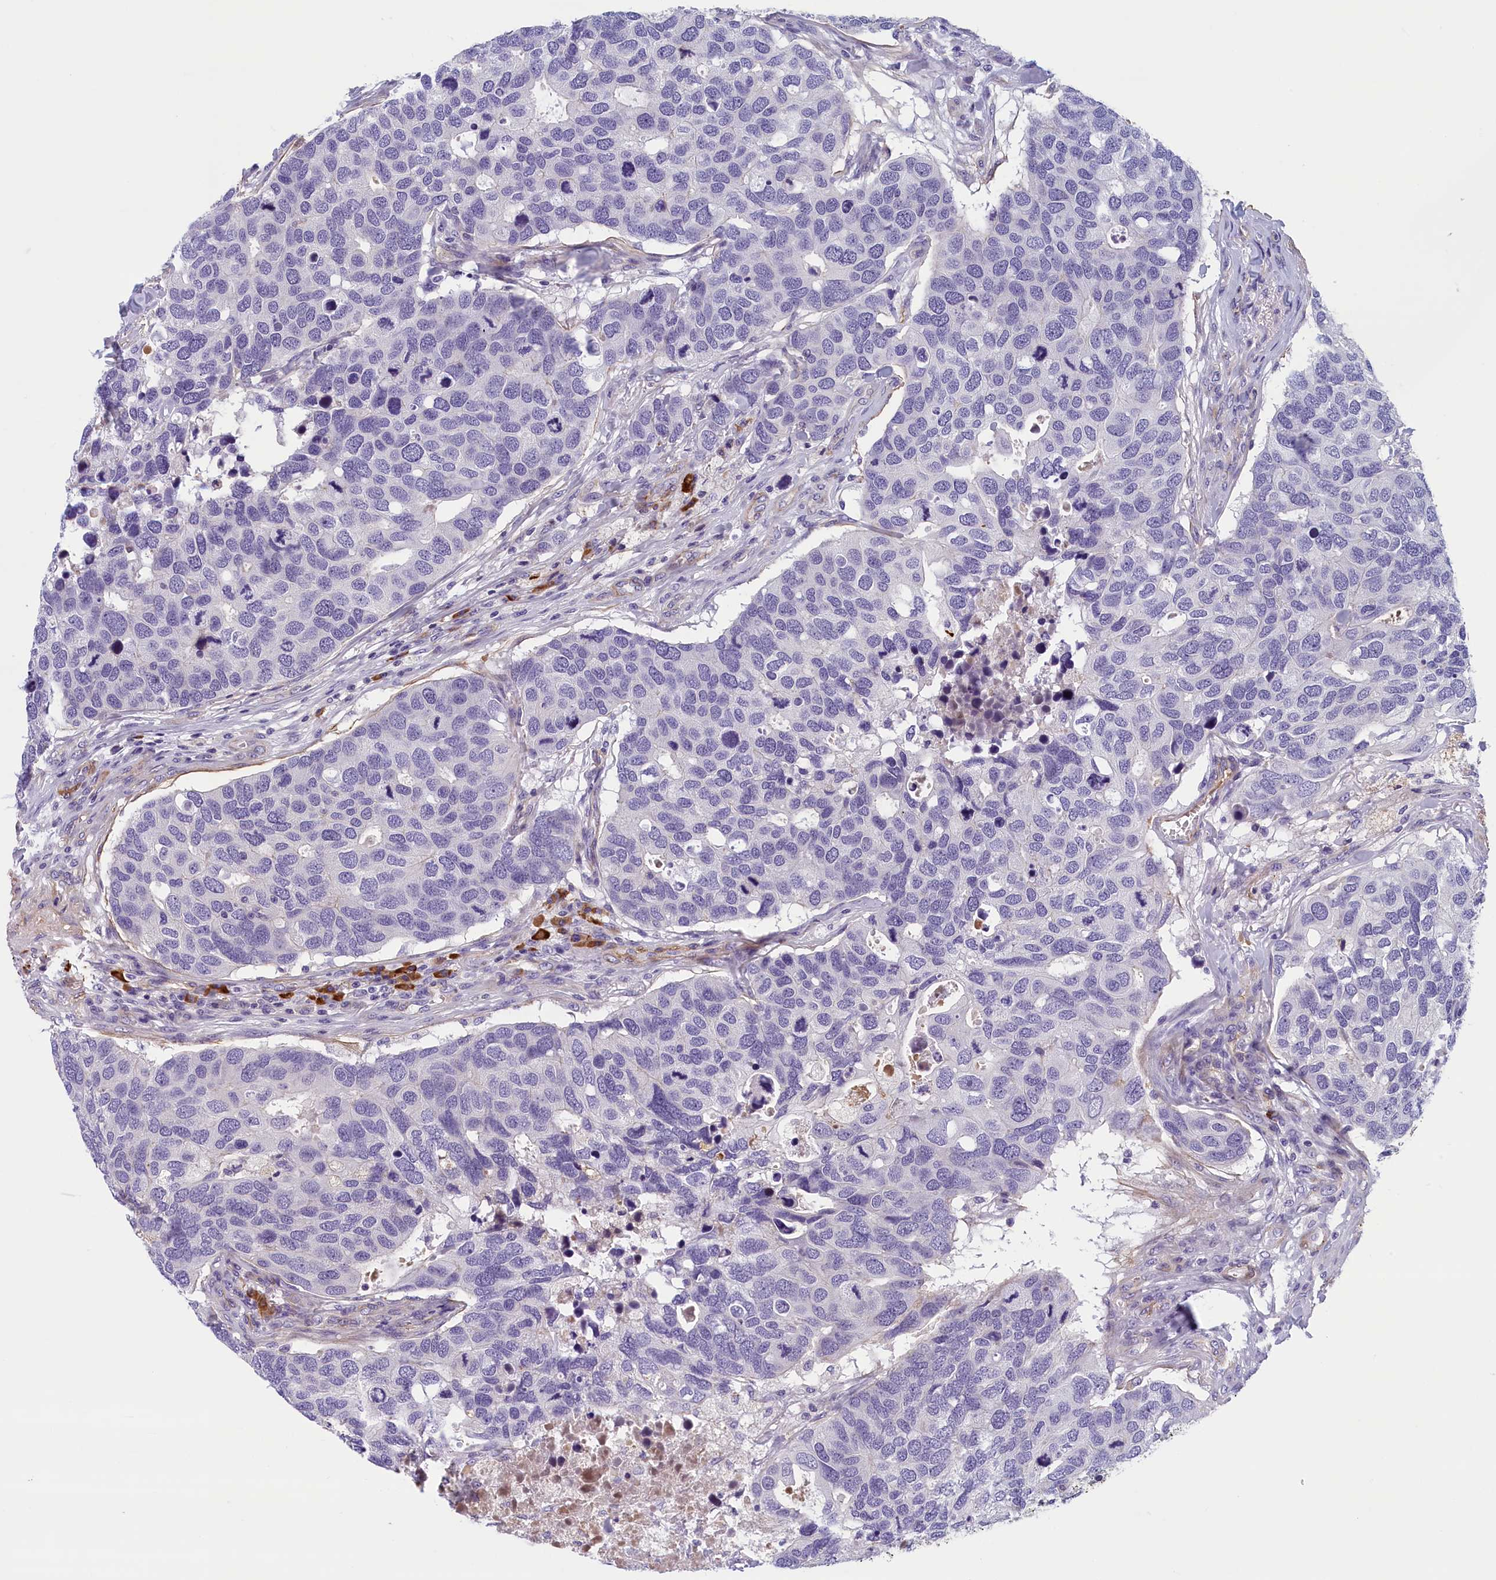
{"staining": {"intensity": "negative", "quantity": "none", "location": "none"}, "tissue": "breast cancer", "cell_type": "Tumor cells", "image_type": "cancer", "snomed": [{"axis": "morphology", "description": "Duct carcinoma"}, {"axis": "topography", "description": "Breast"}], "caption": "This is an immunohistochemistry histopathology image of breast cancer (intraductal carcinoma). There is no staining in tumor cells.", "gene": "BCL2L13", "patient": {"sex": "female", "age": 83}}